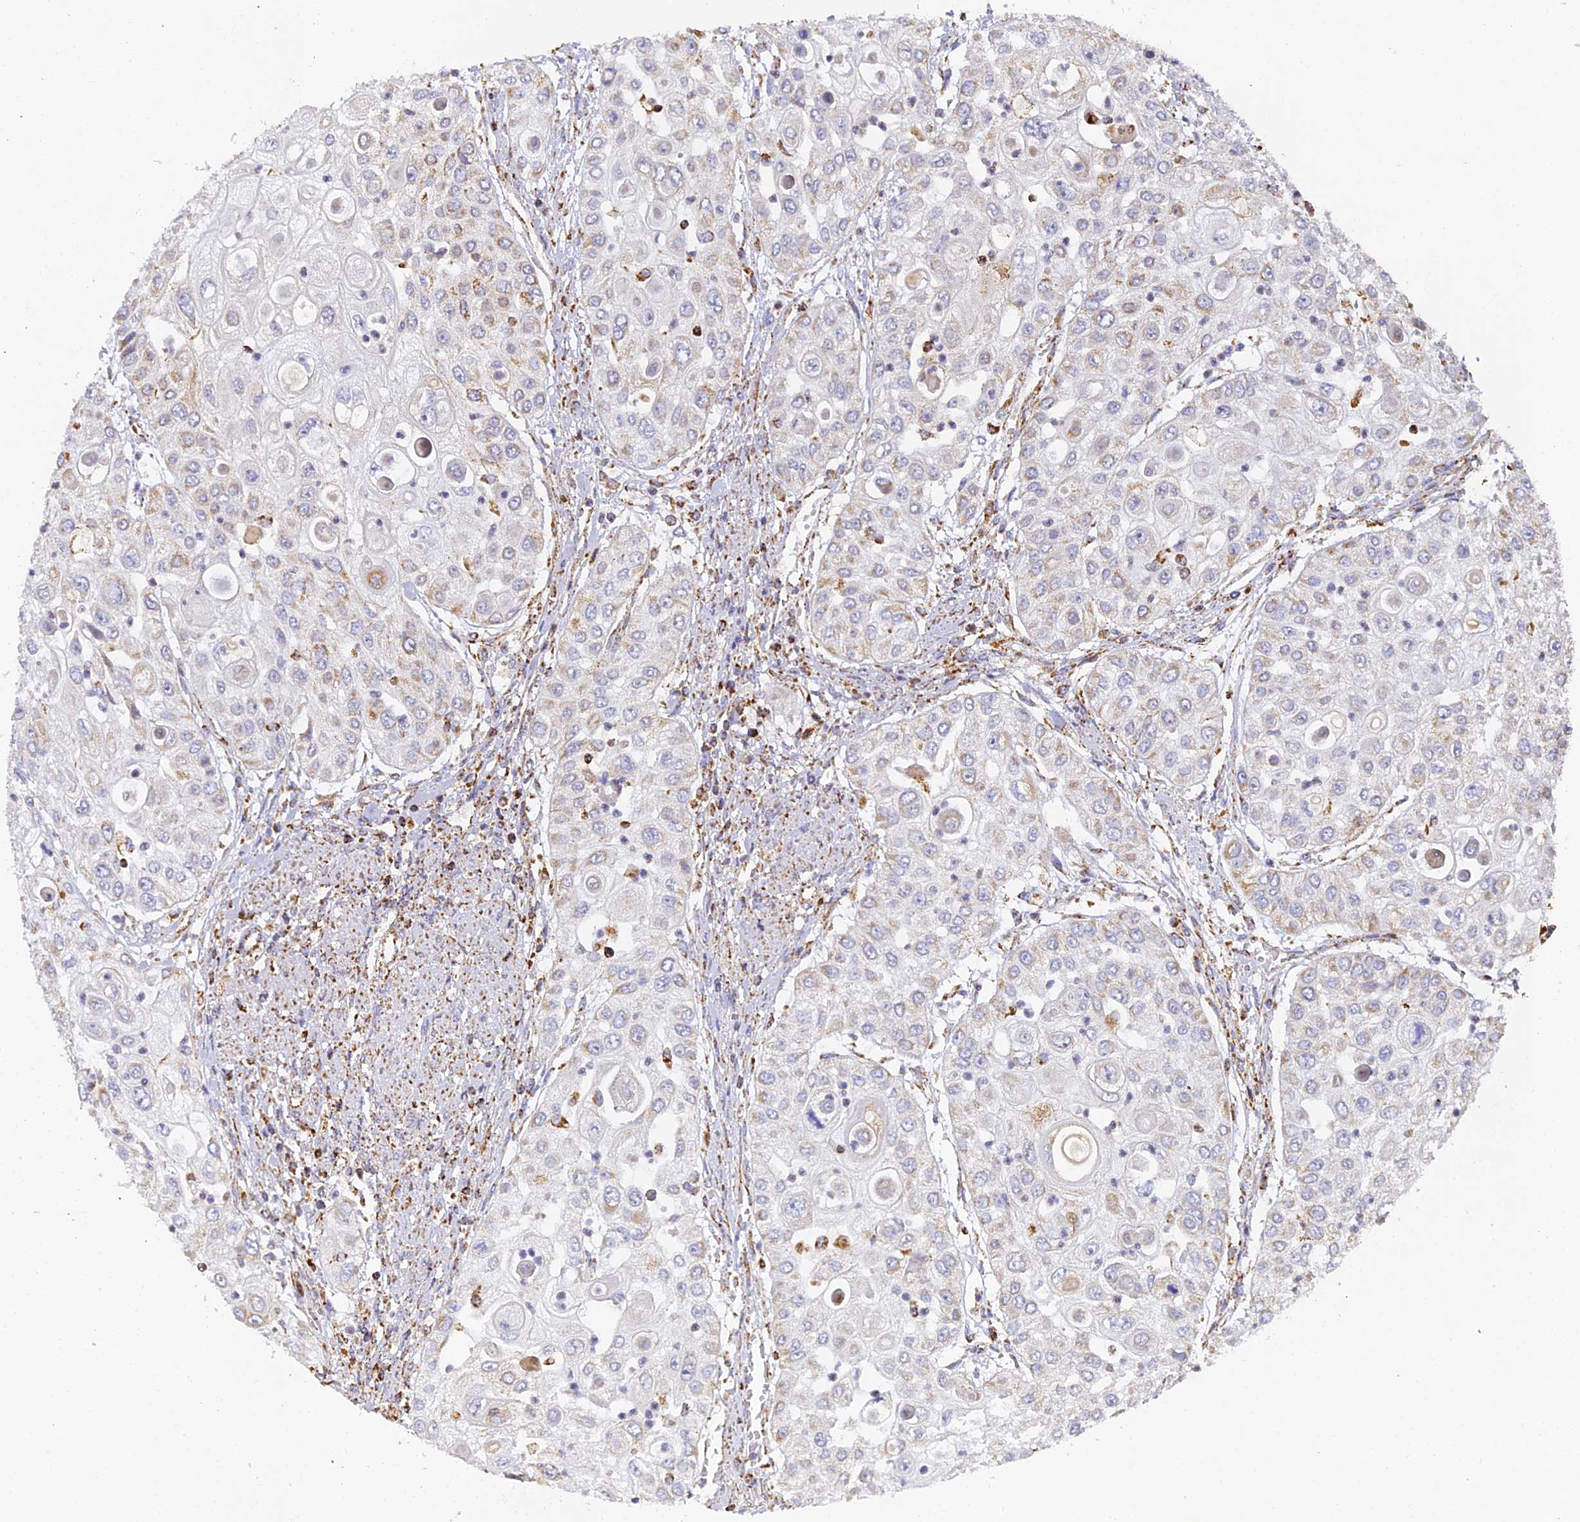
{"staining": {"intensity": "weak", "quantity": "<25%", "location": "cytoplasmic/membranous"}, "tissue": "urothelial cancer", "cell_type": "Tumor cells", "image_type": "cancer", "snomed": [{"axis": "morphology", "description": "Urothelial carcinoma, High grade"}, {"axis": "topography", "description": "Urinary bladder"}], "caption": "The image demonstrates no significant expression in tumor cells of urothelial cancer.", "gene": "DONSON", "patient": {"sex": "female", "age": 79}}